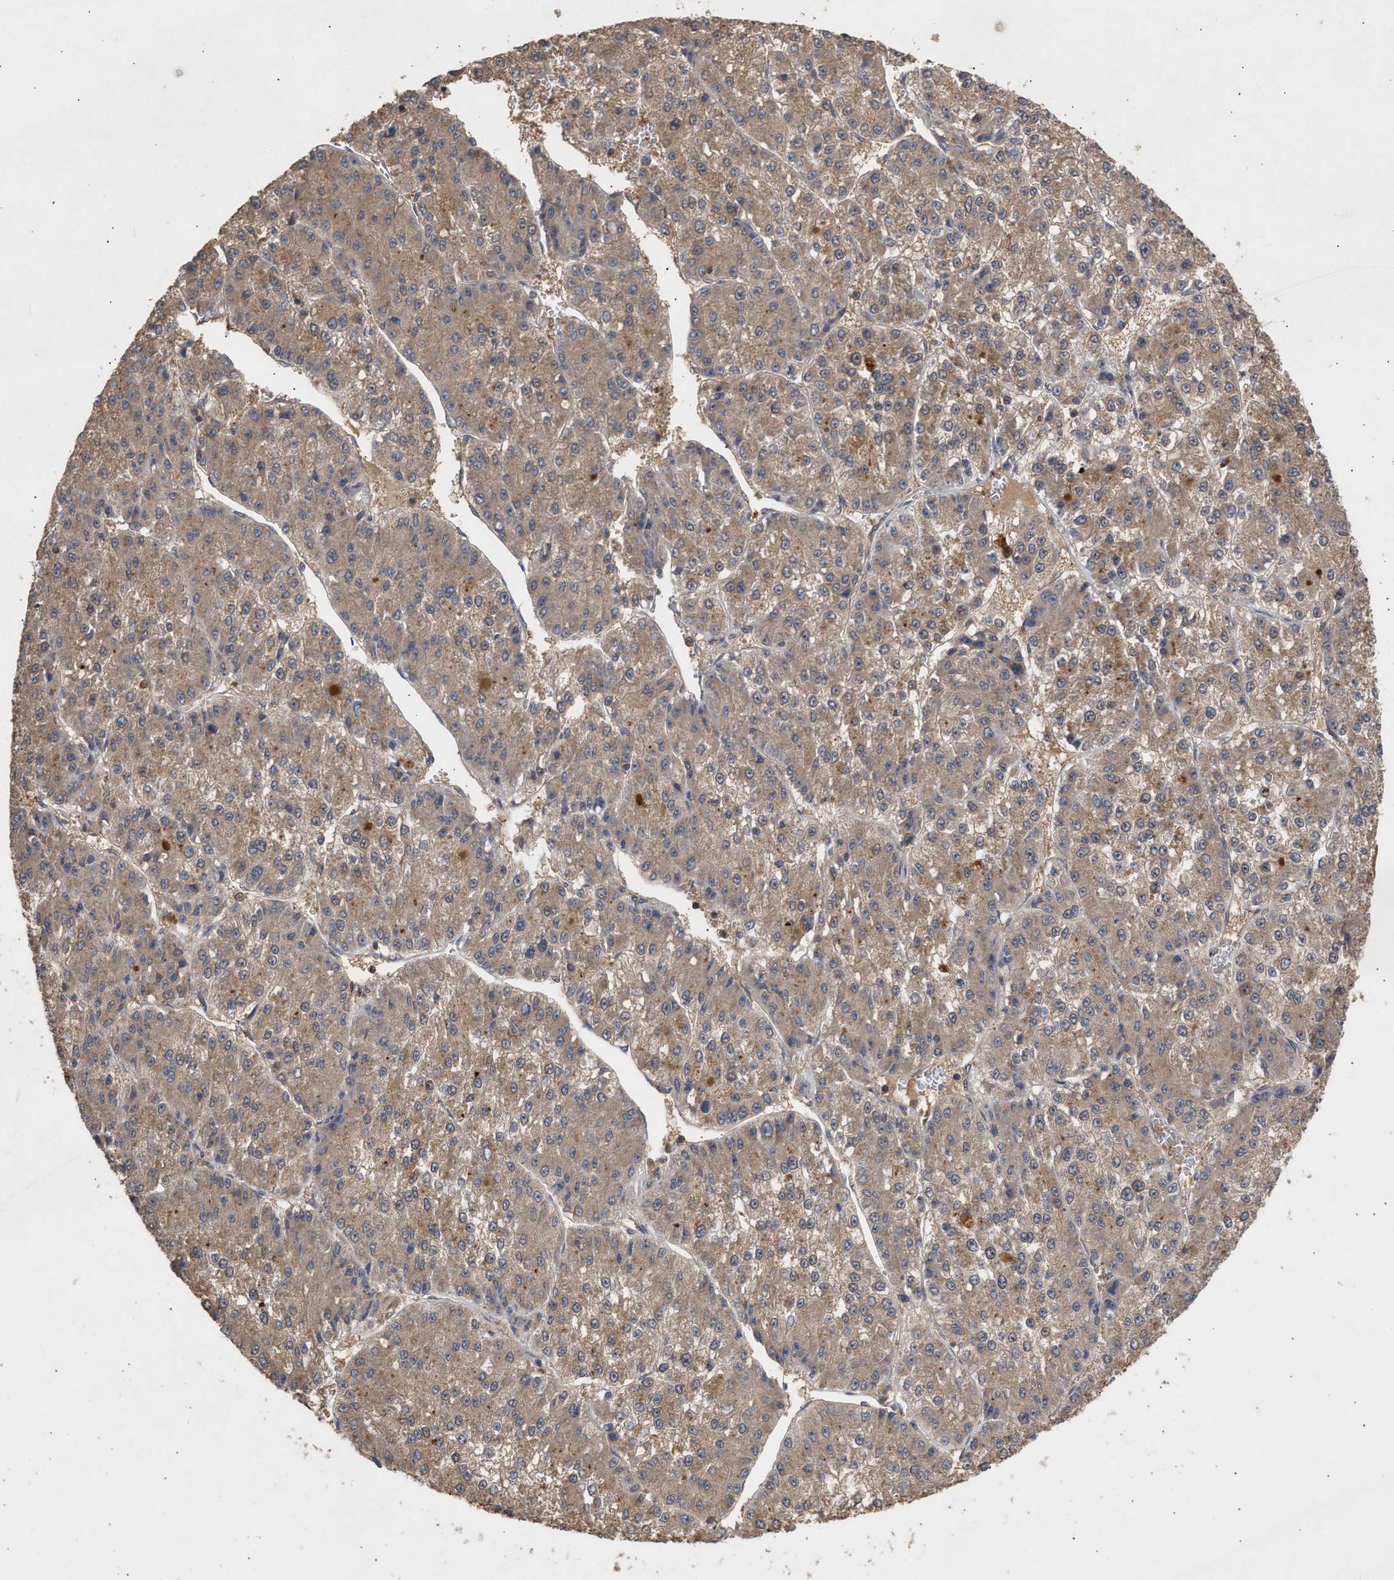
{"staining": {"intensity": "weak", "quantity": ">75%", "location": "cytoplasmic/membranous"}, "tissue": "liver cancer", "cell_type": "Tumor cells", "image_type": "cancer", "snomed": [{"axis": "morphology", "description": "Carcinoma, Hepatocellular, NOS"}, {"axis": "topography", "description": "Liver"}], "caption": "Immunohistochemical staining of liver cancer demonstrates weak cytoplasmic/membranous protein expression in approximately >75% of tumor cells.", "gene": "FITM1", "patient": {"sex": "female", "age": 73}}